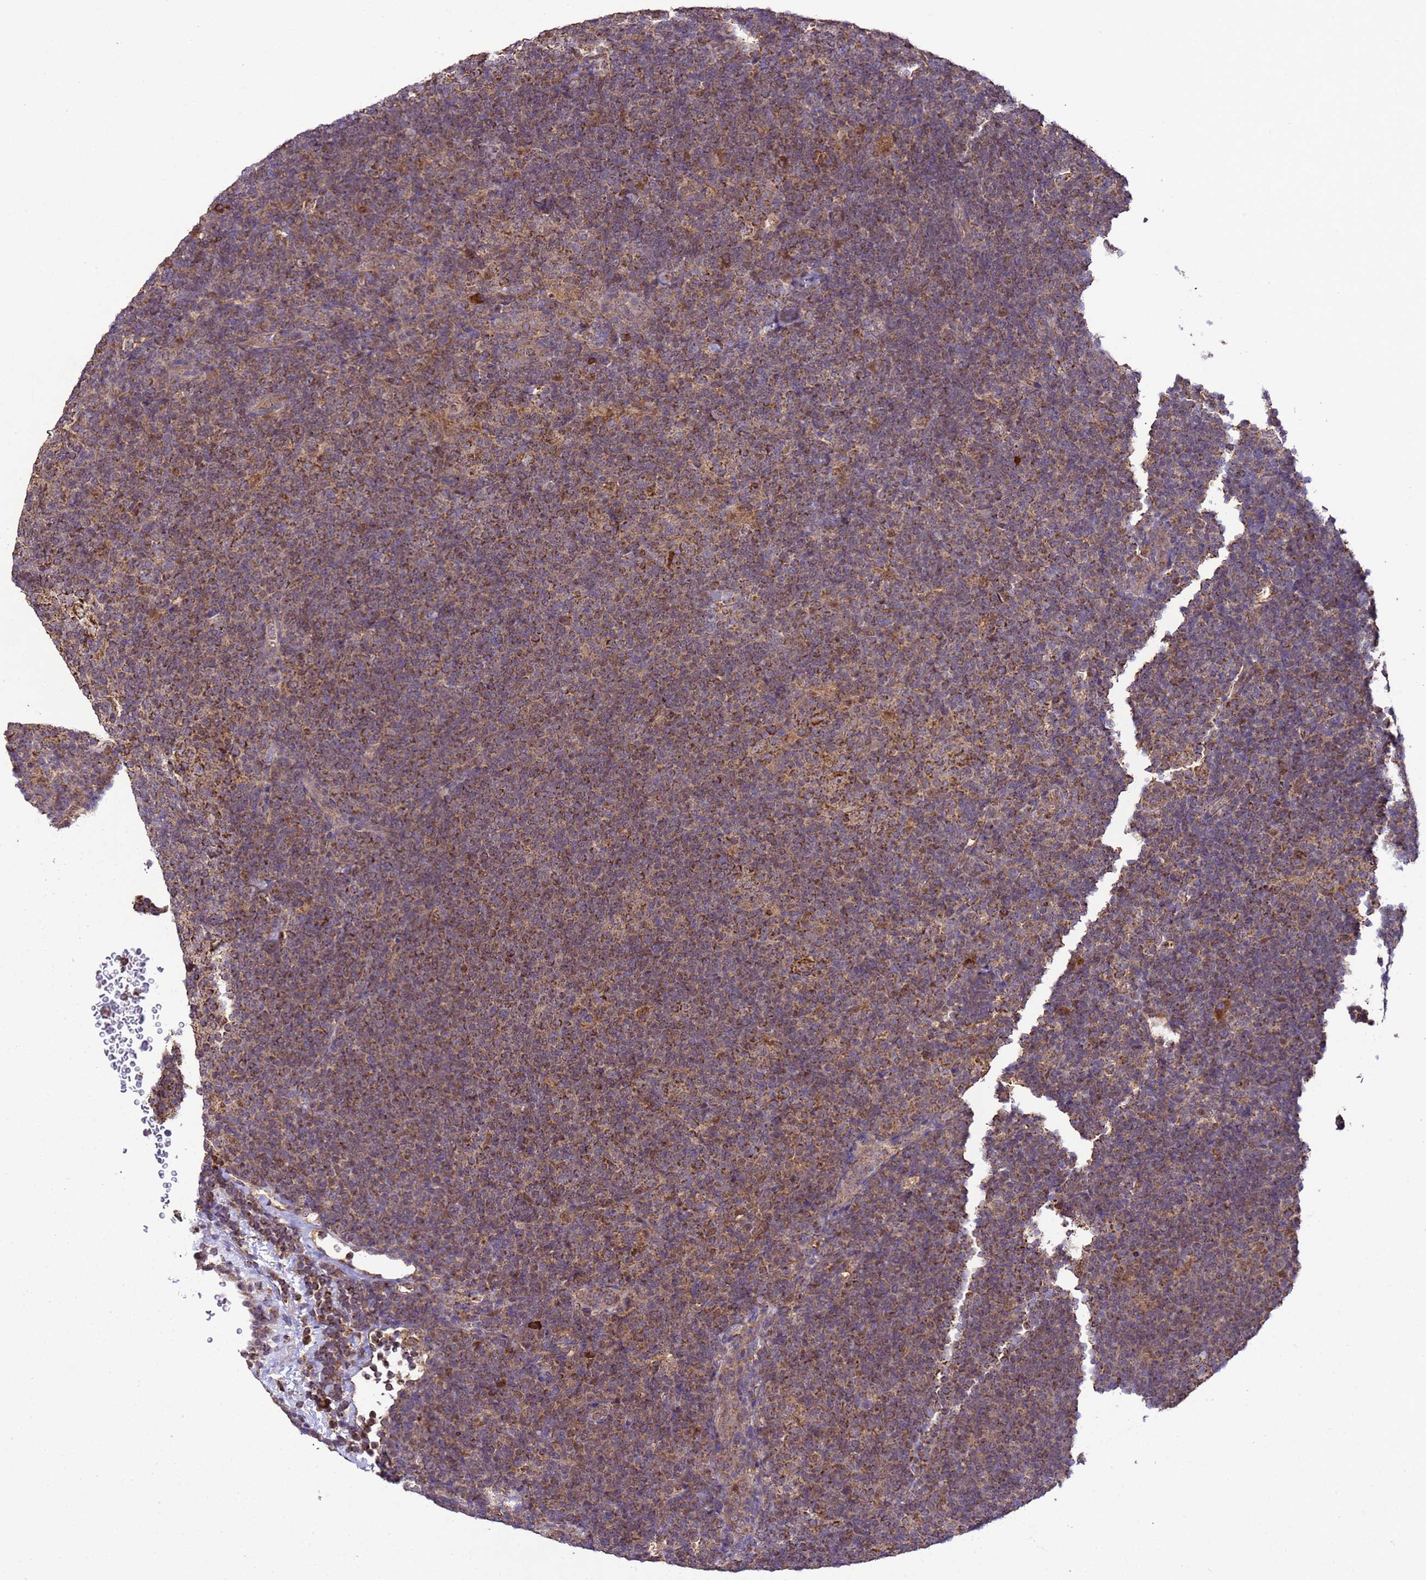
{"staining": {"intensity": "strong", "quantity": ">75%", "location": "cytoplasmic/membranous"}, "tissue": "lymphoma", "cell_type": "Tumor cells", "image_type": "cancer", "snomed": [{"axis": "morphology", "description": "Hodgkin's disease, NOS"}, {"axis": "topography", "description": "Lymph node"}], "caption": "Approximately >75% of tumor cells in Hodgkin's disease exhibit strong cytoplasmic/membranous protein positivity as visualized by brown immunohistochemical staining.", "gene": "HSPBAP1", "patient": {"sex": "female", "age": 57}}